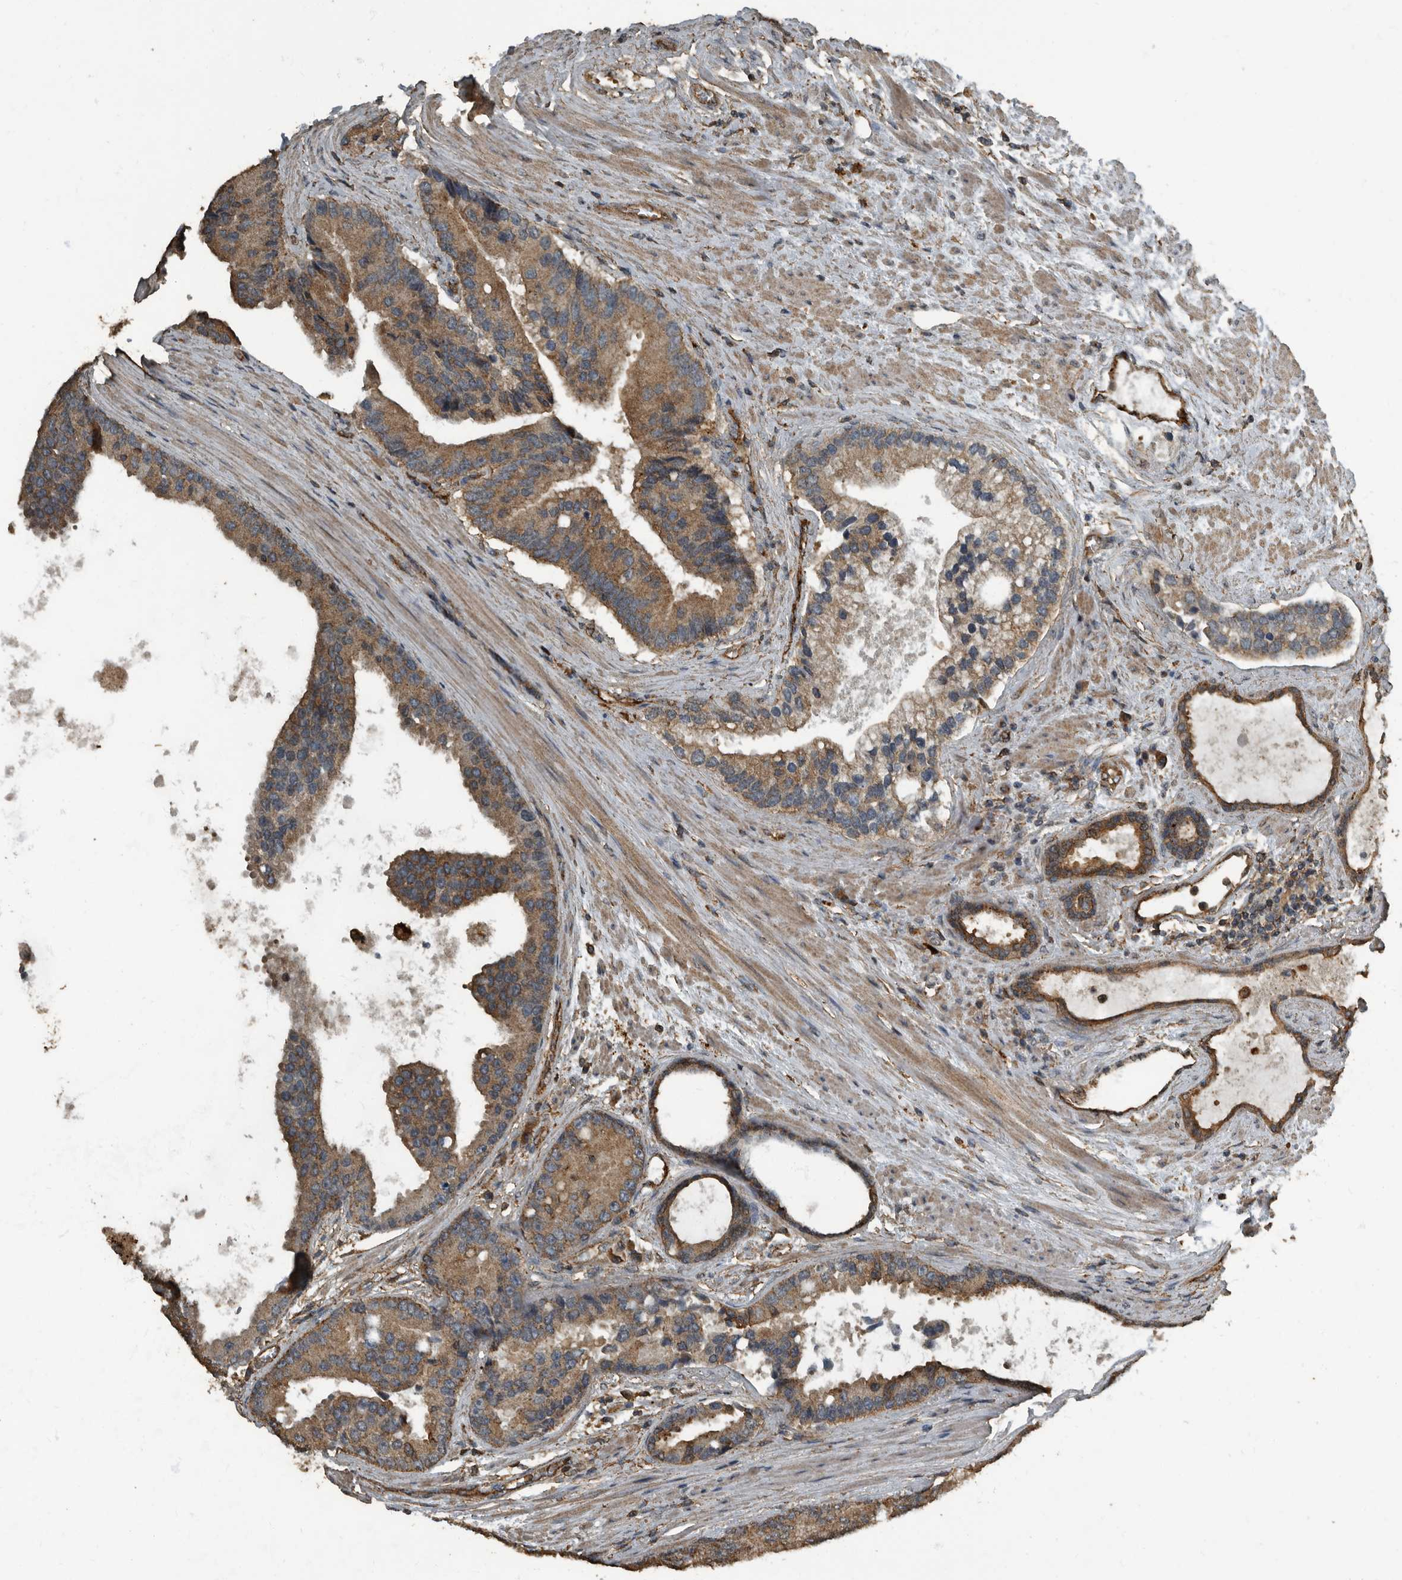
{"staining": {"intensity": "moderate", "quantity": ">75%", "location": "cytoplasmic/membranous"}, "tissue": "prostate cancer", "cell_type": "Tumor cells", "image_type": "cancer", "snomed": [{"axis": "morphology", "description": "Adenocarcinoma, High grade"}, {"axis": "topography", "description": "Prostate"}], "caption": "IHC (DAB (3,3'-diaminobenzidine)) staining of human prostate high-grade adenocarcinoma demonstrates moderate cytoplasmic/membranous protein staining in approximately >75% of tumor cells.", "gene": "IL15RA", "patient": {"sex": "male", "age": 70}}